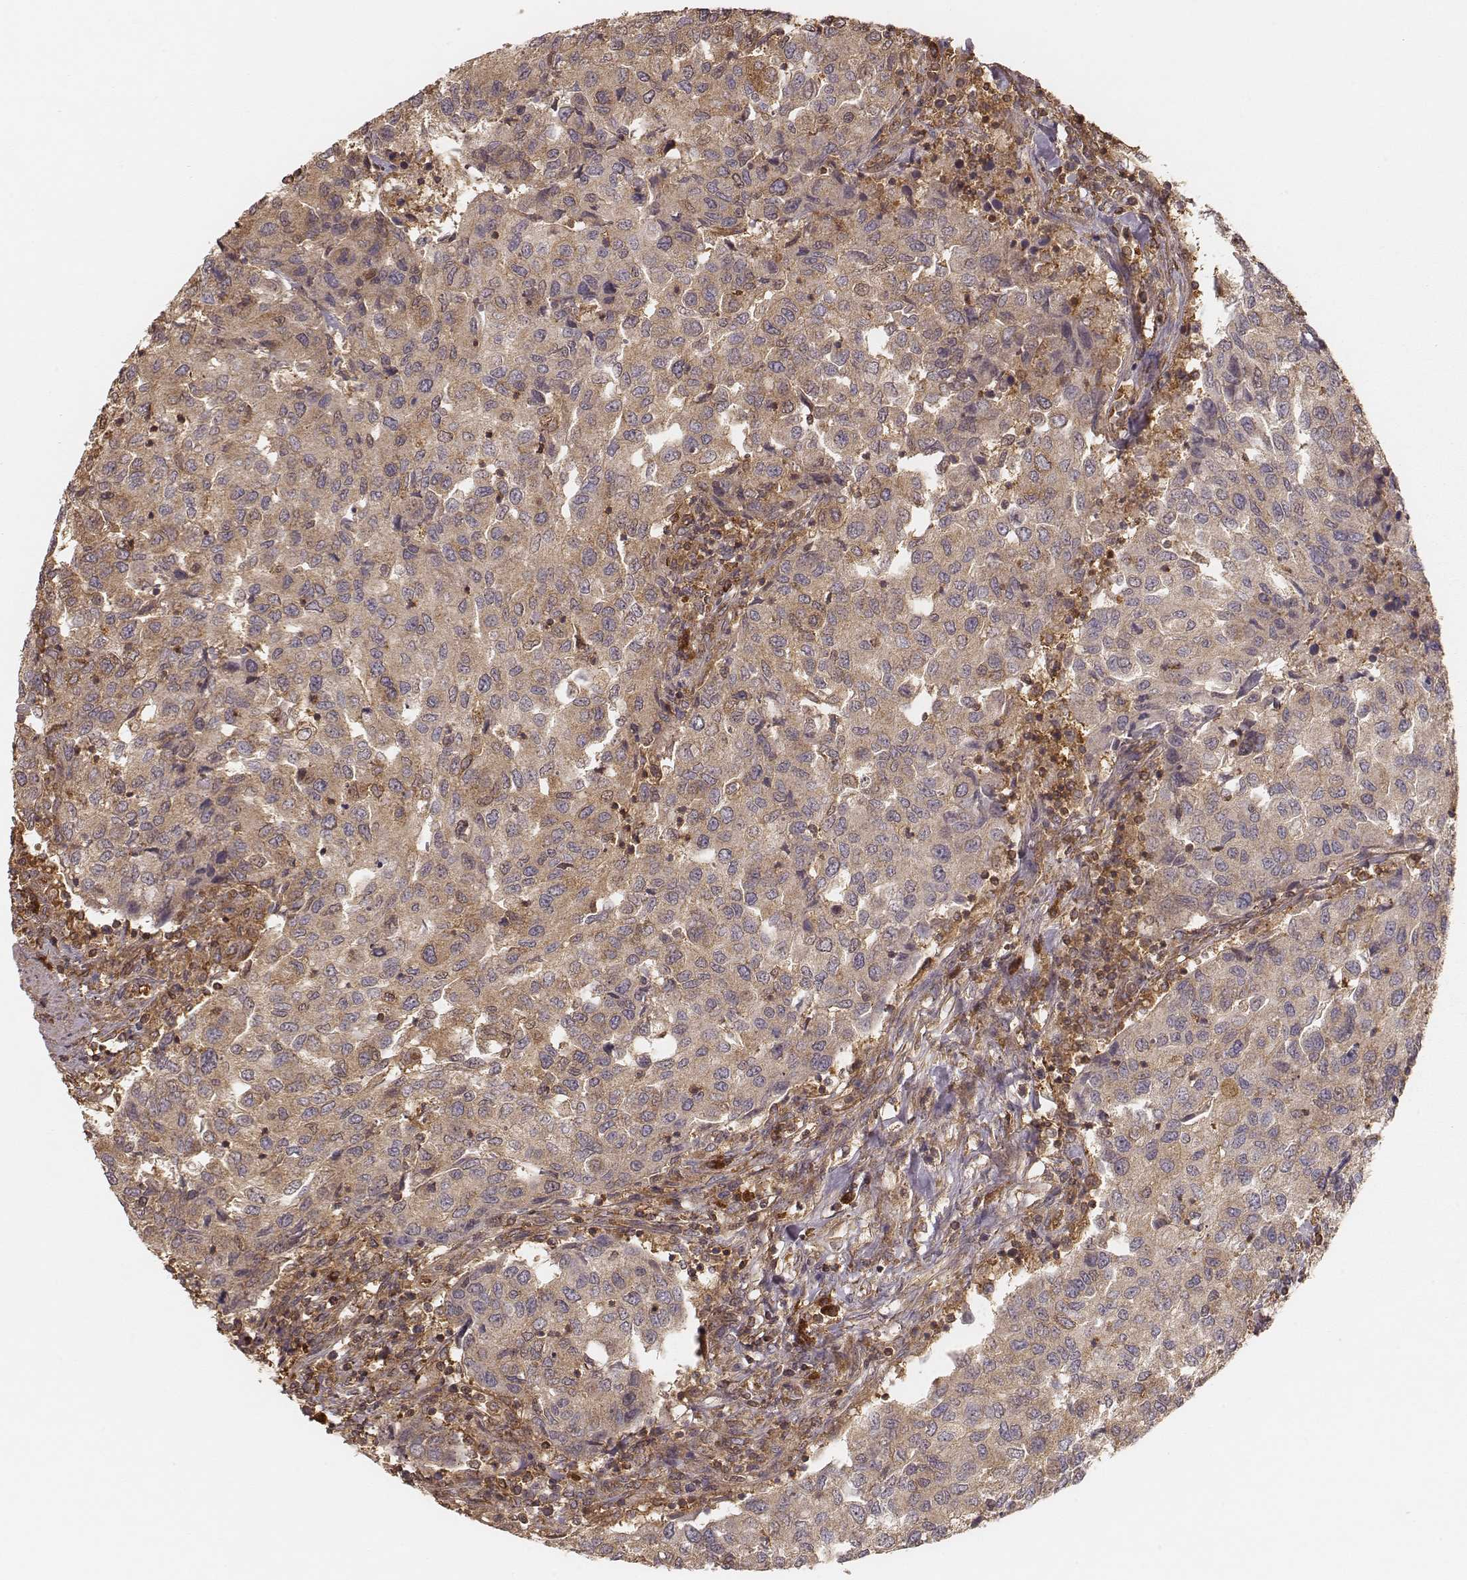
{"staining": {"intensity": "weak", "quantity": ">75%", "location": "cytoplasmic/membranous"}, "tissue": "urothelial cancer", "cell_type": "Tumor cells", "image_type": "cancer", "snomed": [{"axis": "morphology", "description": "Urothelial carcinoma, High grade"}, {"axis": "topography", "description": "Urinary bladder"}], "caption": "Human high-grade urothelial carcinoma stained for a protein (brown) reveals weak cytoplasmic/membranous positive positivity in about >75% of tumor cells.", "gene": "CARS1", "patient": {"sex": "female", "age": 78}}